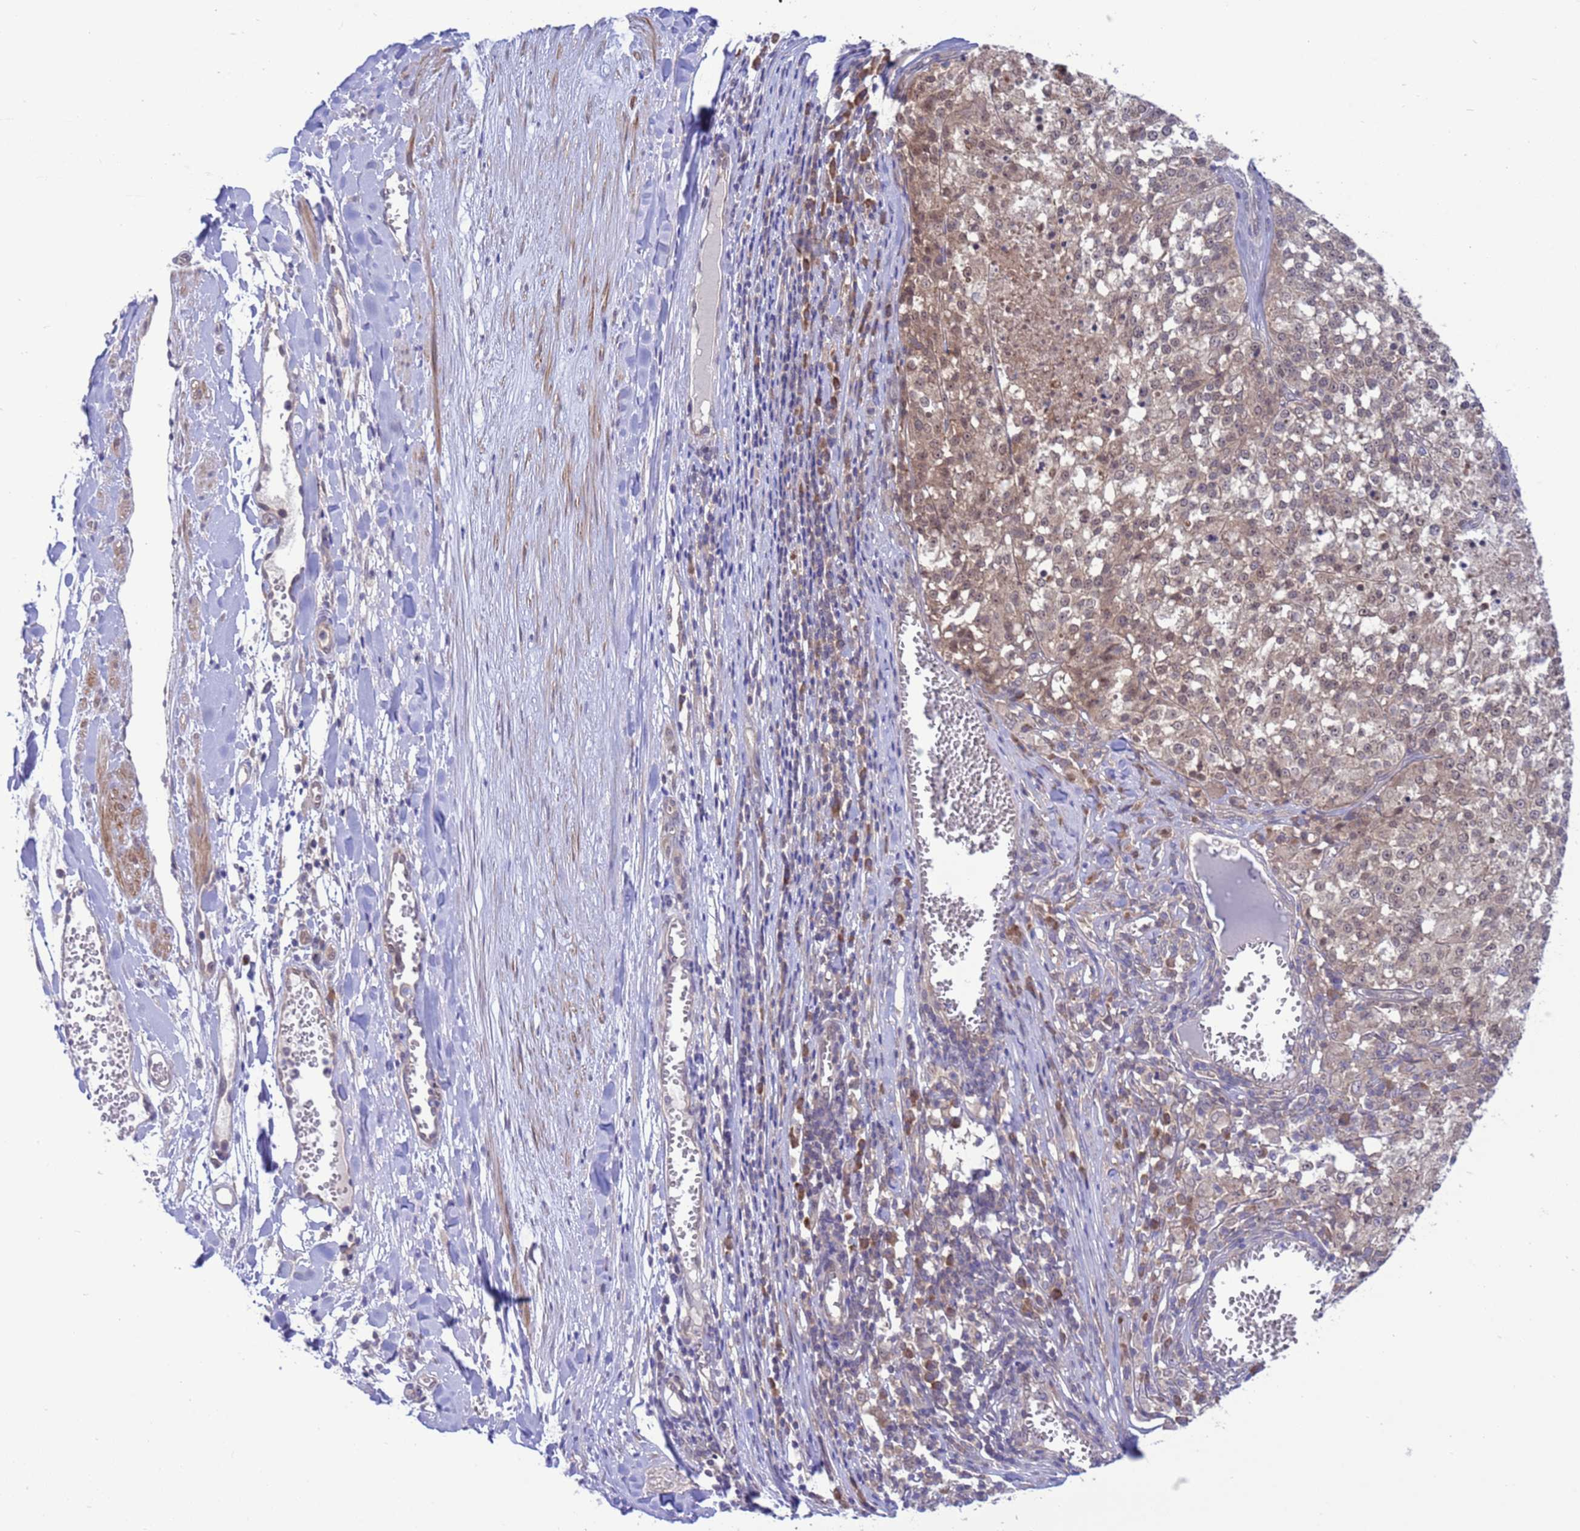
{"staining": {"intensity": "weak", "quantity": "25%-75%", "location": "cytoplasmic/membranous,nuclear"}, "tissue": "melanoma", "cell_type": "Tumor cells", "image_type": "cancer", "snomed": [{"axis": "morphology", "description": "Malignant melanoma, NOS"}, {"axis": "topography", "description": "Skin"}], "caption": "Malignant melanoma tissue shows weak cytoplasmic/membranous and nuclear expression in about 25%-75% of tumor cells, visualized by immunohistochemistry.", "gene": "ZNF461", "patient": {"sex": "female", "age": 64}}